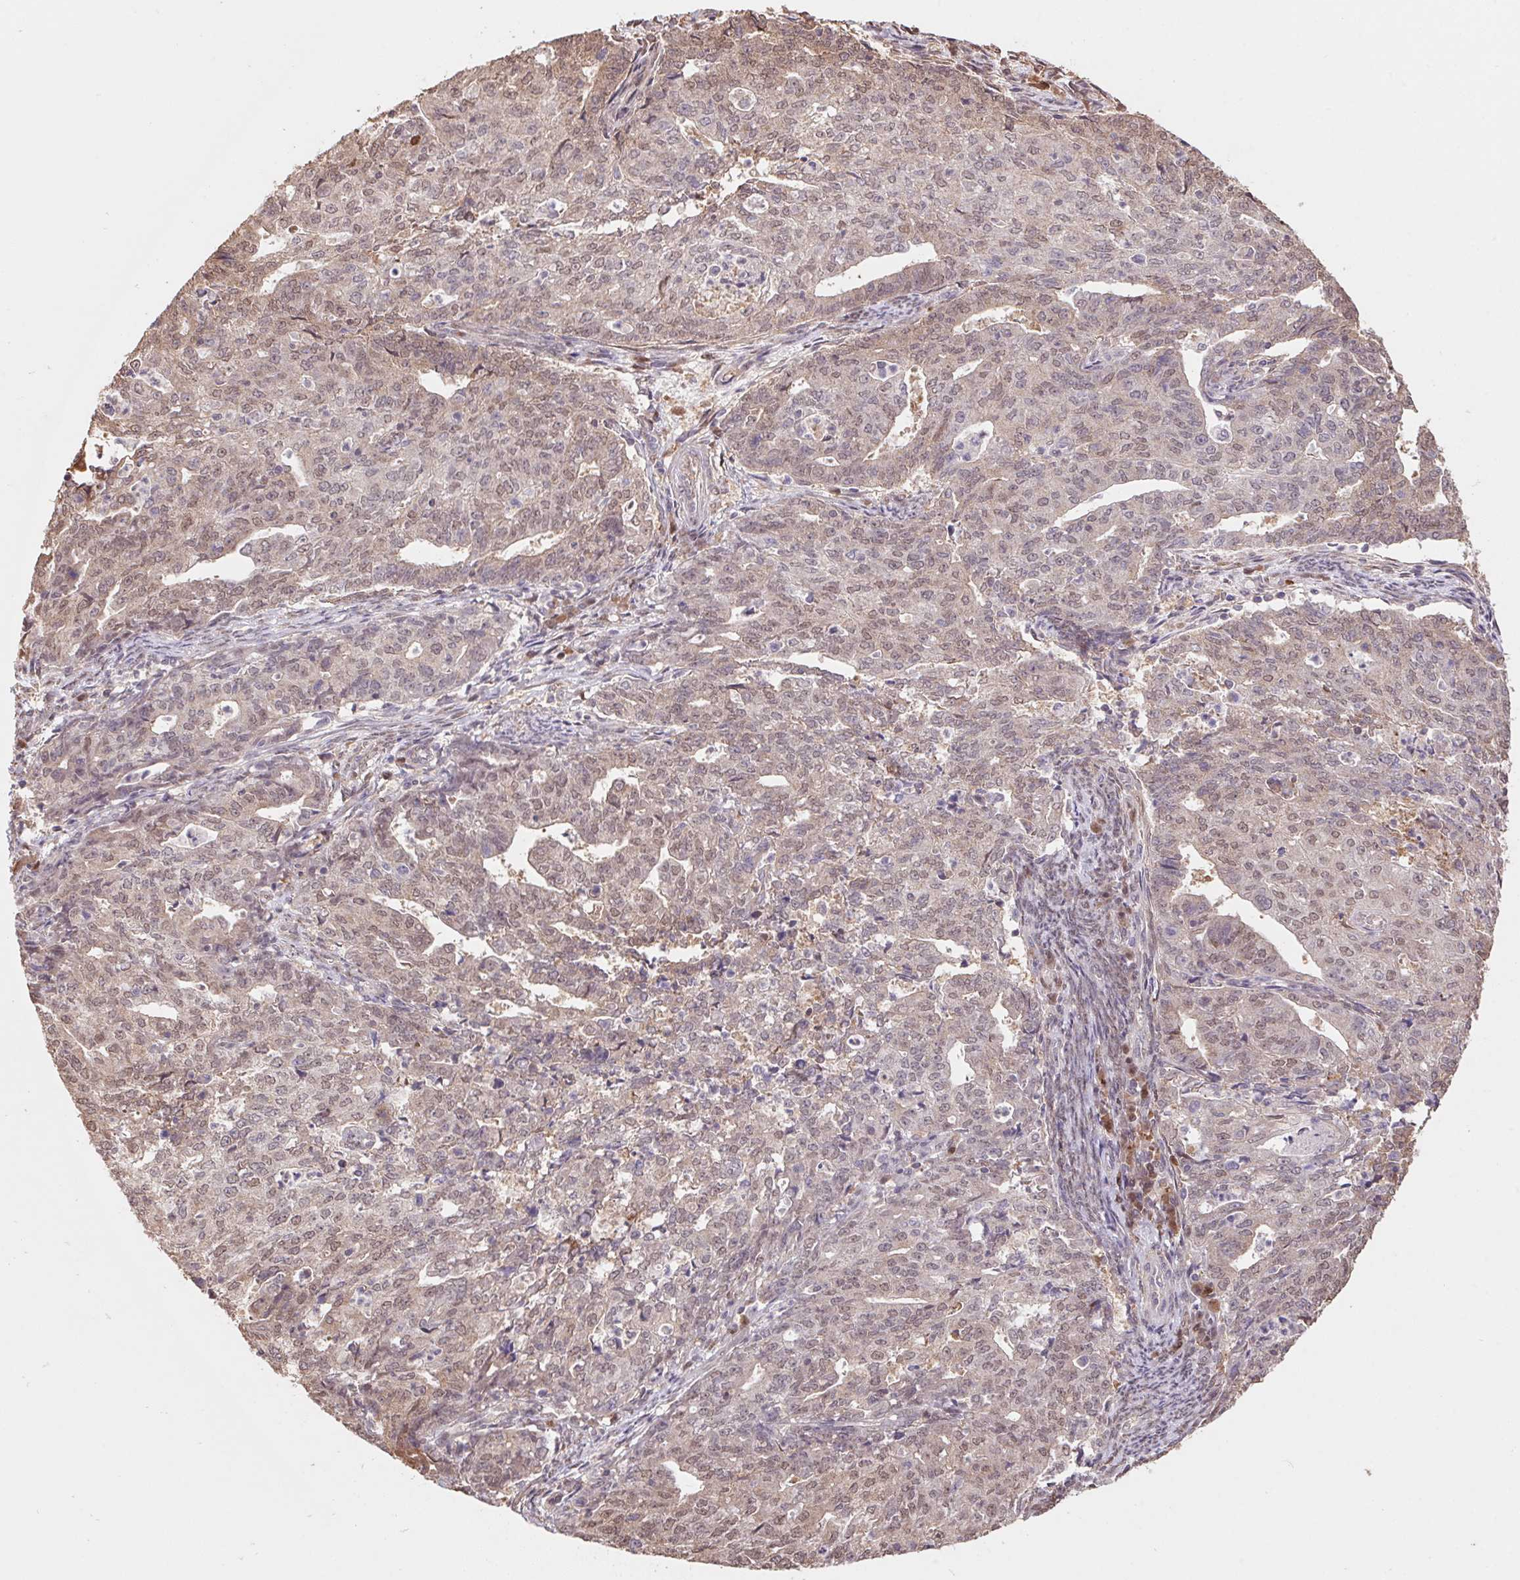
{"staining": {"intensity": "weak", "quantity": "25%-75%", "location": "cytoplasmic/membranous,nuclear"}, "tissue": "endometrial cancer", "cell_type": "Tumor cells", "image_type": "cancer", "snomed": [{"axis": "morphology", "description": "Adenocarcinoma, NOS"}, {"axis": "topography", "description": "Endometrium"}], "caption": "Endometrial adenocarcinoma was stained to show a protein in brown. There is low levels of weak cytoplasmic/membranous and nuclear expression in about 25%-75% of tumor cells.", "gene": "CUTA", "patient": {"sex": "female", "age": 82}}